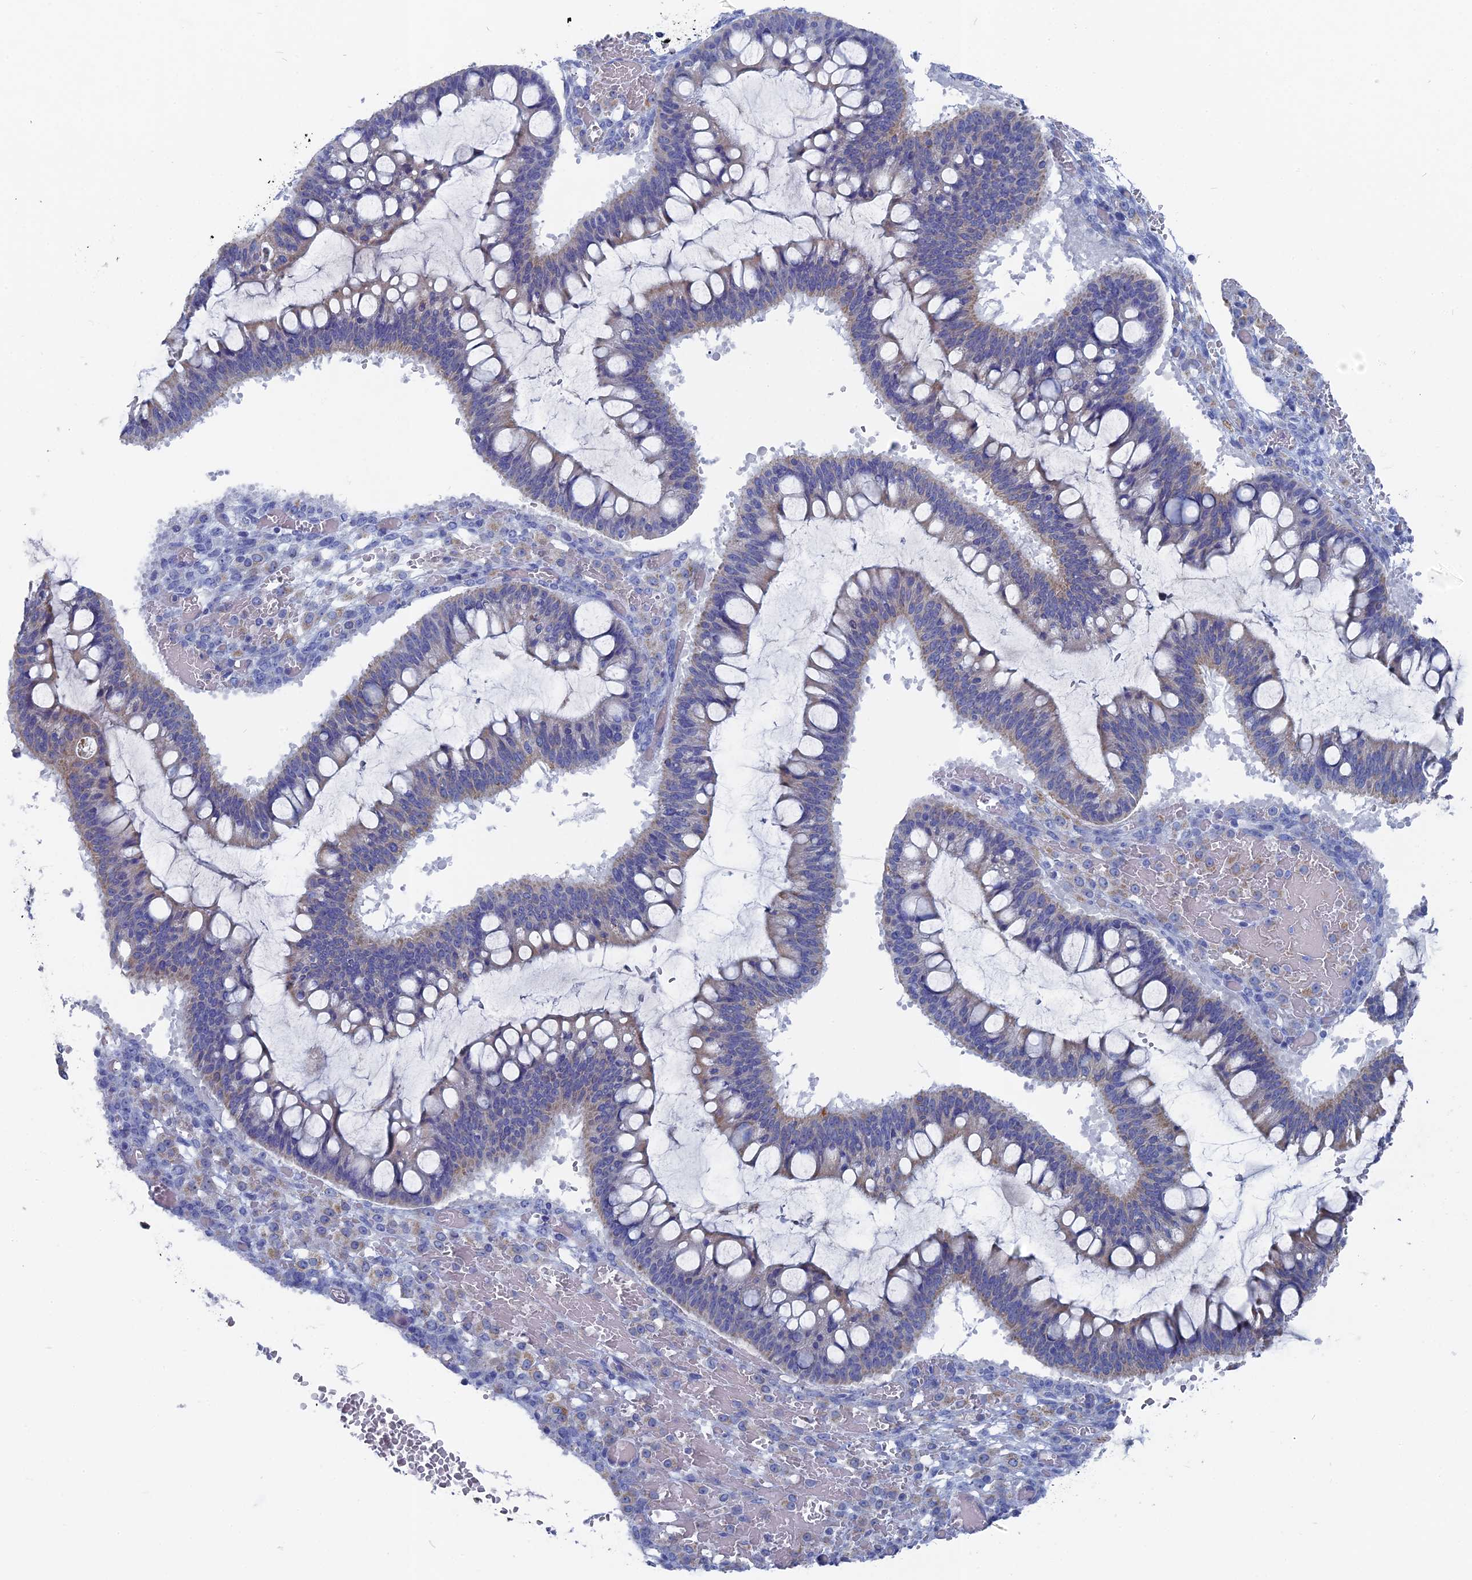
{"staining": {"intensity": "moderate", "quantity": "<25%", "location": "cytoplasmic/membranous"}, "tissue": "ovarian cancer", "cell_type": "Tumor cells", "image_type": "cancer", "snomed": [{"axis": "morphology", "description": "Cystadenocarcinoma, mucinous, NOS"}, {"axis": "topography", "description": "Ovary"}], "caption": "This is an image of immunohistochemistry staining of ovarian mucinous cystadenocarcinoma, which shows moderate staining in the cytoplasmic/membranous of tumor cells.", "gene": "HIGD1A", "patient": {"sex": "female", "age": 73}}